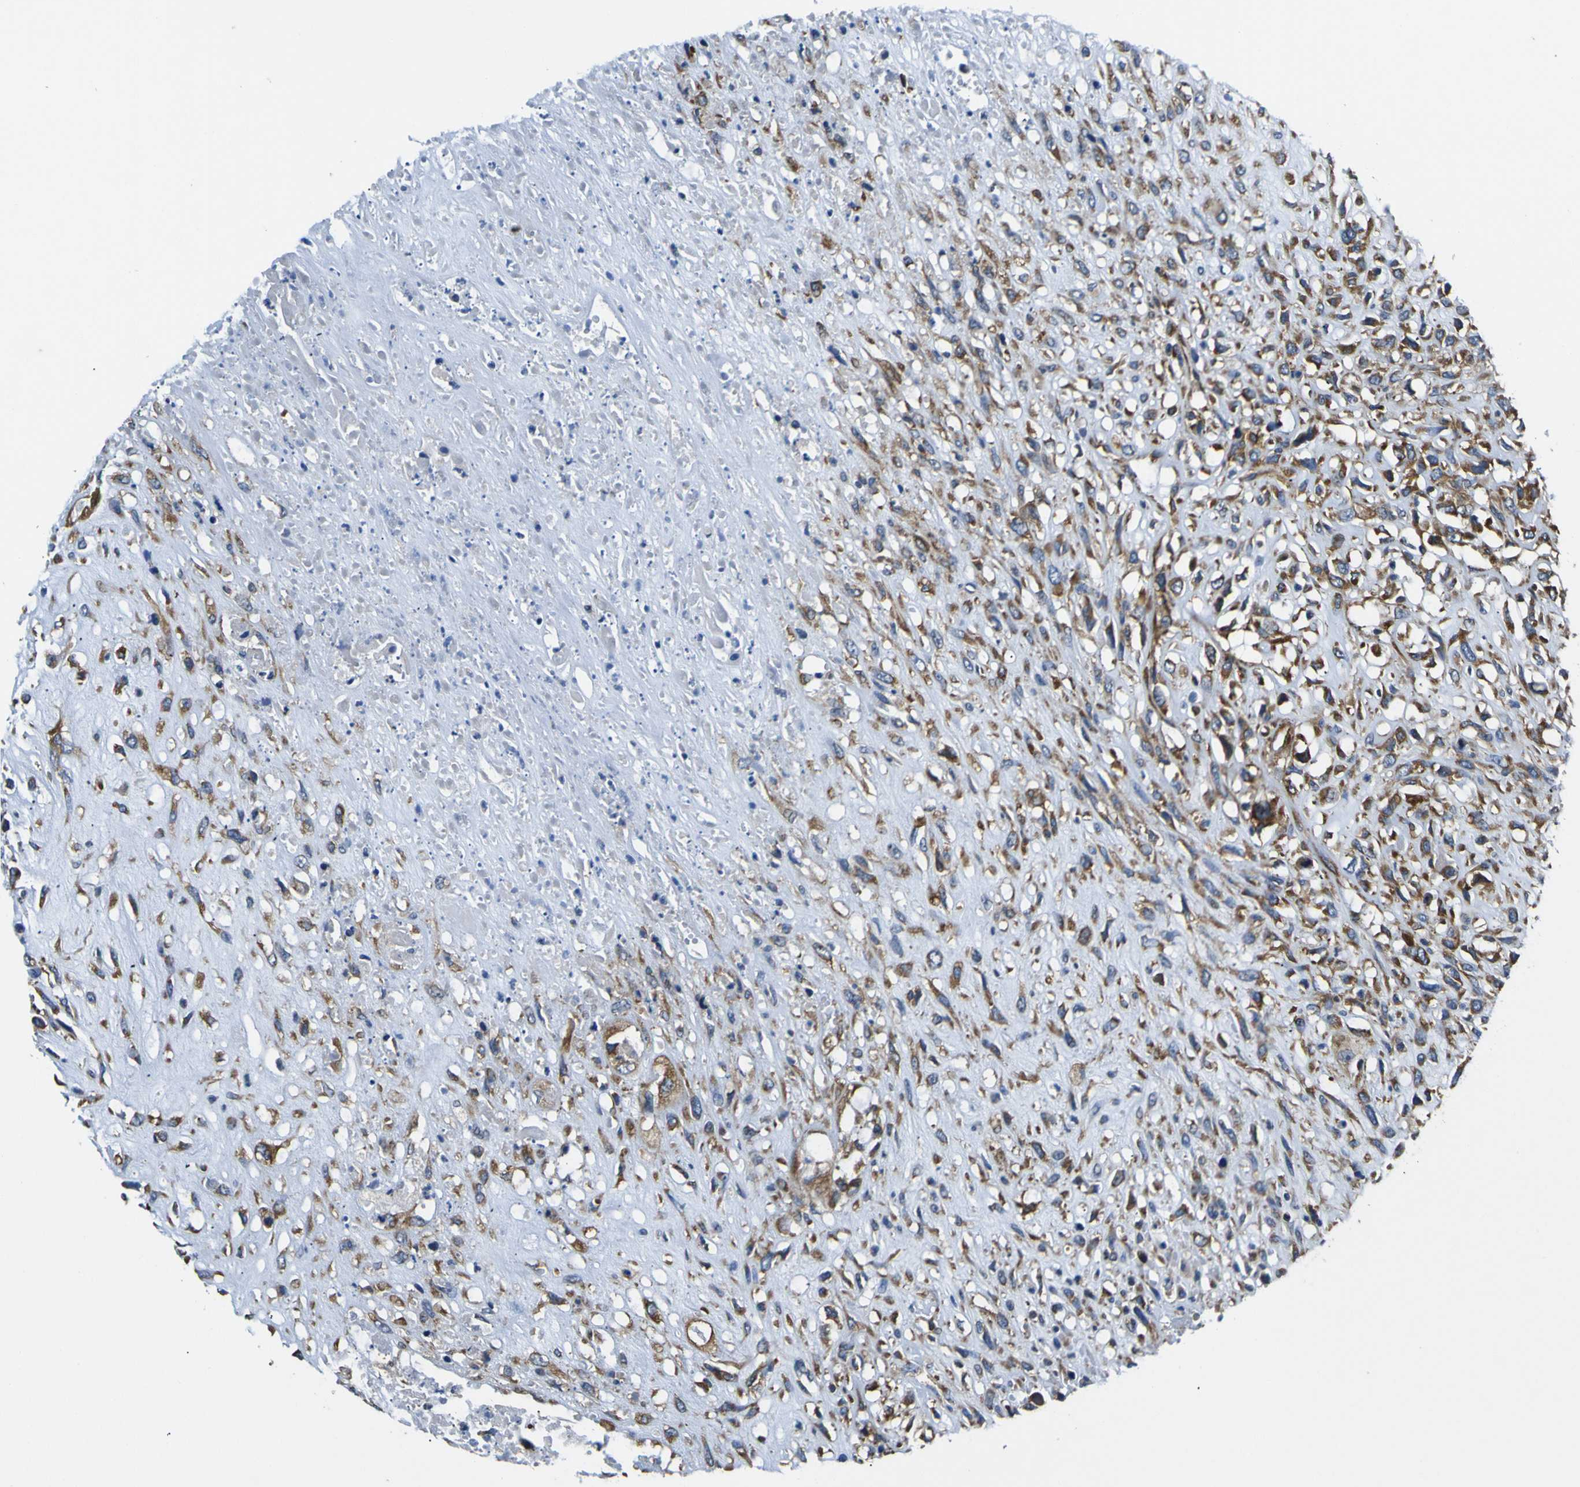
{"staining": {"intensity": "strong", "quantity": ">75%", "location": "cytoplasmic/membranous"}, "tissue": "head and neck cancer", "cell_type": "Tumor cells", "image_type": "cancer", "snomed": [{"axis": "morphology", "description": "Necrosis, NOS"}, {"axis": "morphology", "description": "Neoplasm, malignant, NOS"}, {"axis": "topography", "description": "Salivary gland"}, {"axis": "topography", "description": "Head-Neck"}], "caption": "Head and neck cancer (neoplasm (malignant)) tissue demonstrates strong cytoplasmic/membranous expression in about >75% of tumor cells, visualized by immunohistochemistry. (DAB IHC with brightfield microscopy, high magnification).", "gene": "RPSA", "patient": {"sex": "male", "age": 43}}